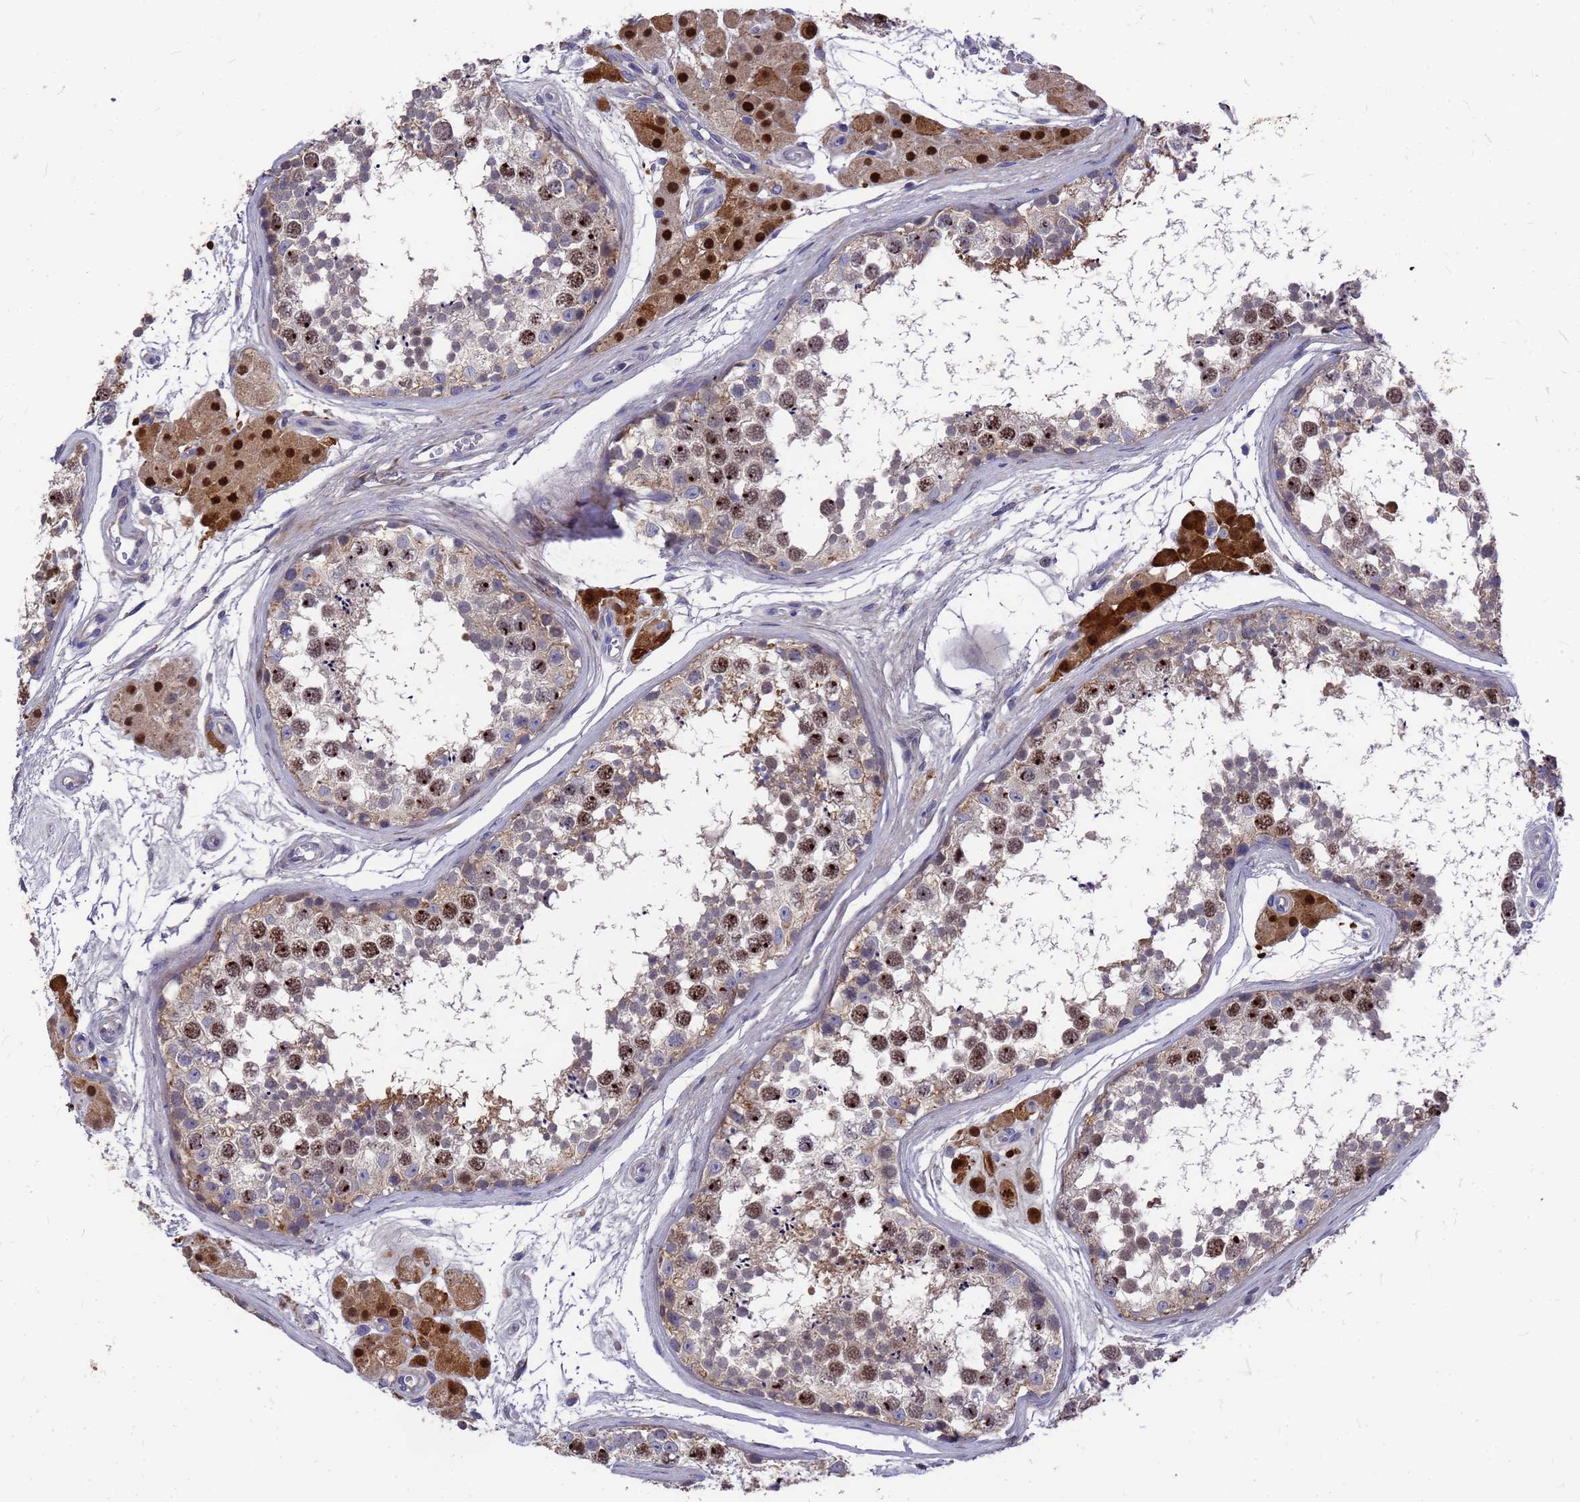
{"staining": {"intensity": "moderate", "quantity": "25%-75%", "location": "nuclear"}, "tissue": "testis", "cell_type": "Cells in seminiferous ducts", "image_type": "normal", "snomed": [{"axis": "morphology", "description": "Normal tissue, NOS"}, {"axis": "topography", "description": "Testis"}], "caption": "Cells in seminiferous ducts reveal medium levels of moderate nuclear positivity in about 25%-75% of cells in normal human testis. (Stains: DAB in brown, nuclei in blue, Microscopy: brightfield microscopy at high magnification).", "gene": "ZNF717", "patient": {"sex": "male", "age": 56}}